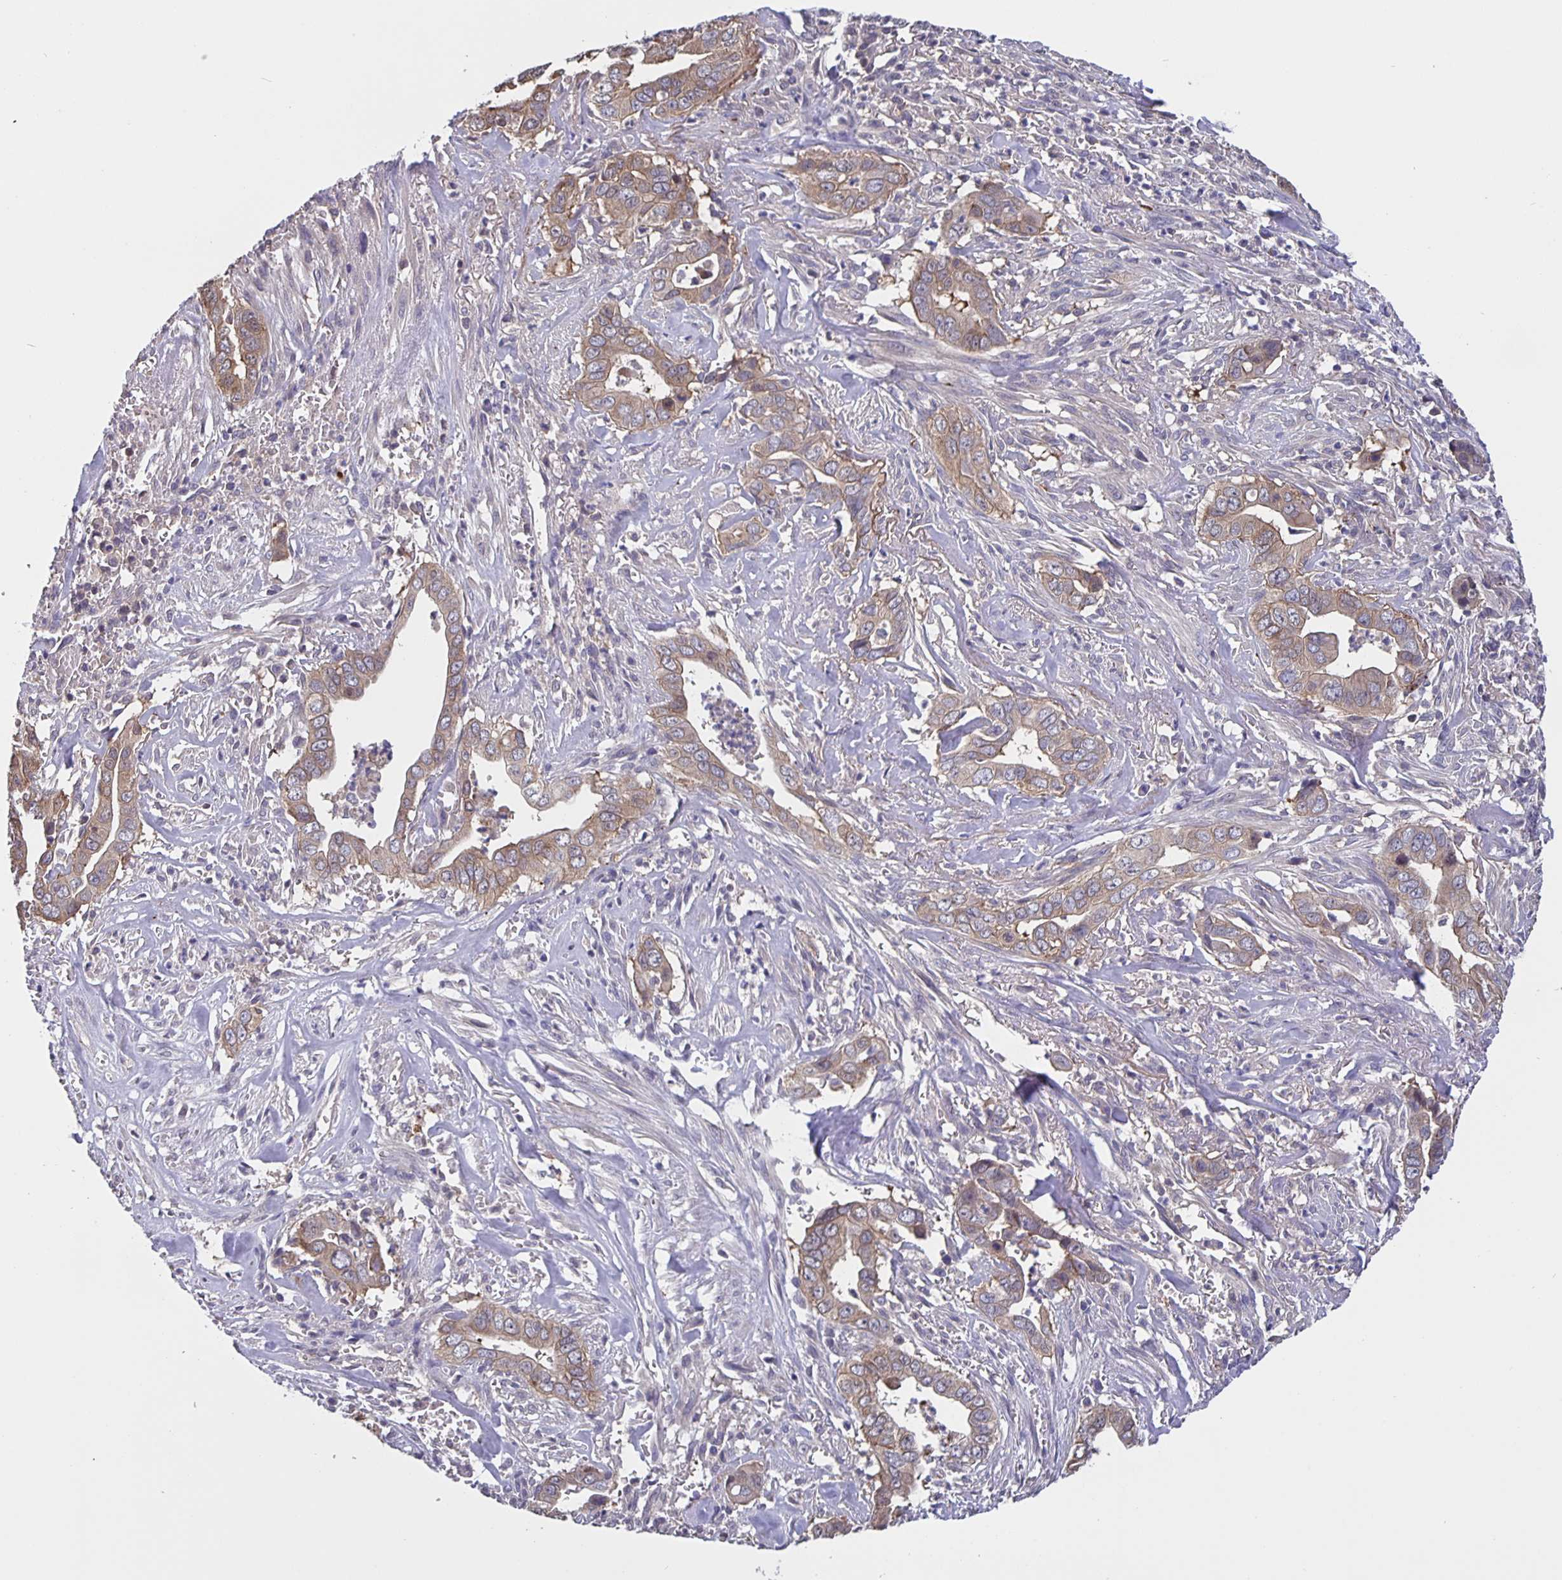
{"staining": {"intensity": "moderate", "quantity": ">75%", "location": "cytoplasmic/membranous"}, "tissue": "liver cancer", "cell_type": "Tumor cells", "image_type": "cancer", "snomed": [{"axis": "morphology", "description": "Cholangiocarcinoma"}, {"axis": "topography", "description": "Liver"}], "caption": "Cholangiocarcinoma (liver) stained with a brown dye exhibits moderate cytoplasmic/membranous positive staining in approximately >75% of tumor cells.", "gene": "FEM1C", "patient": {"sex": "female", "age": 79}}